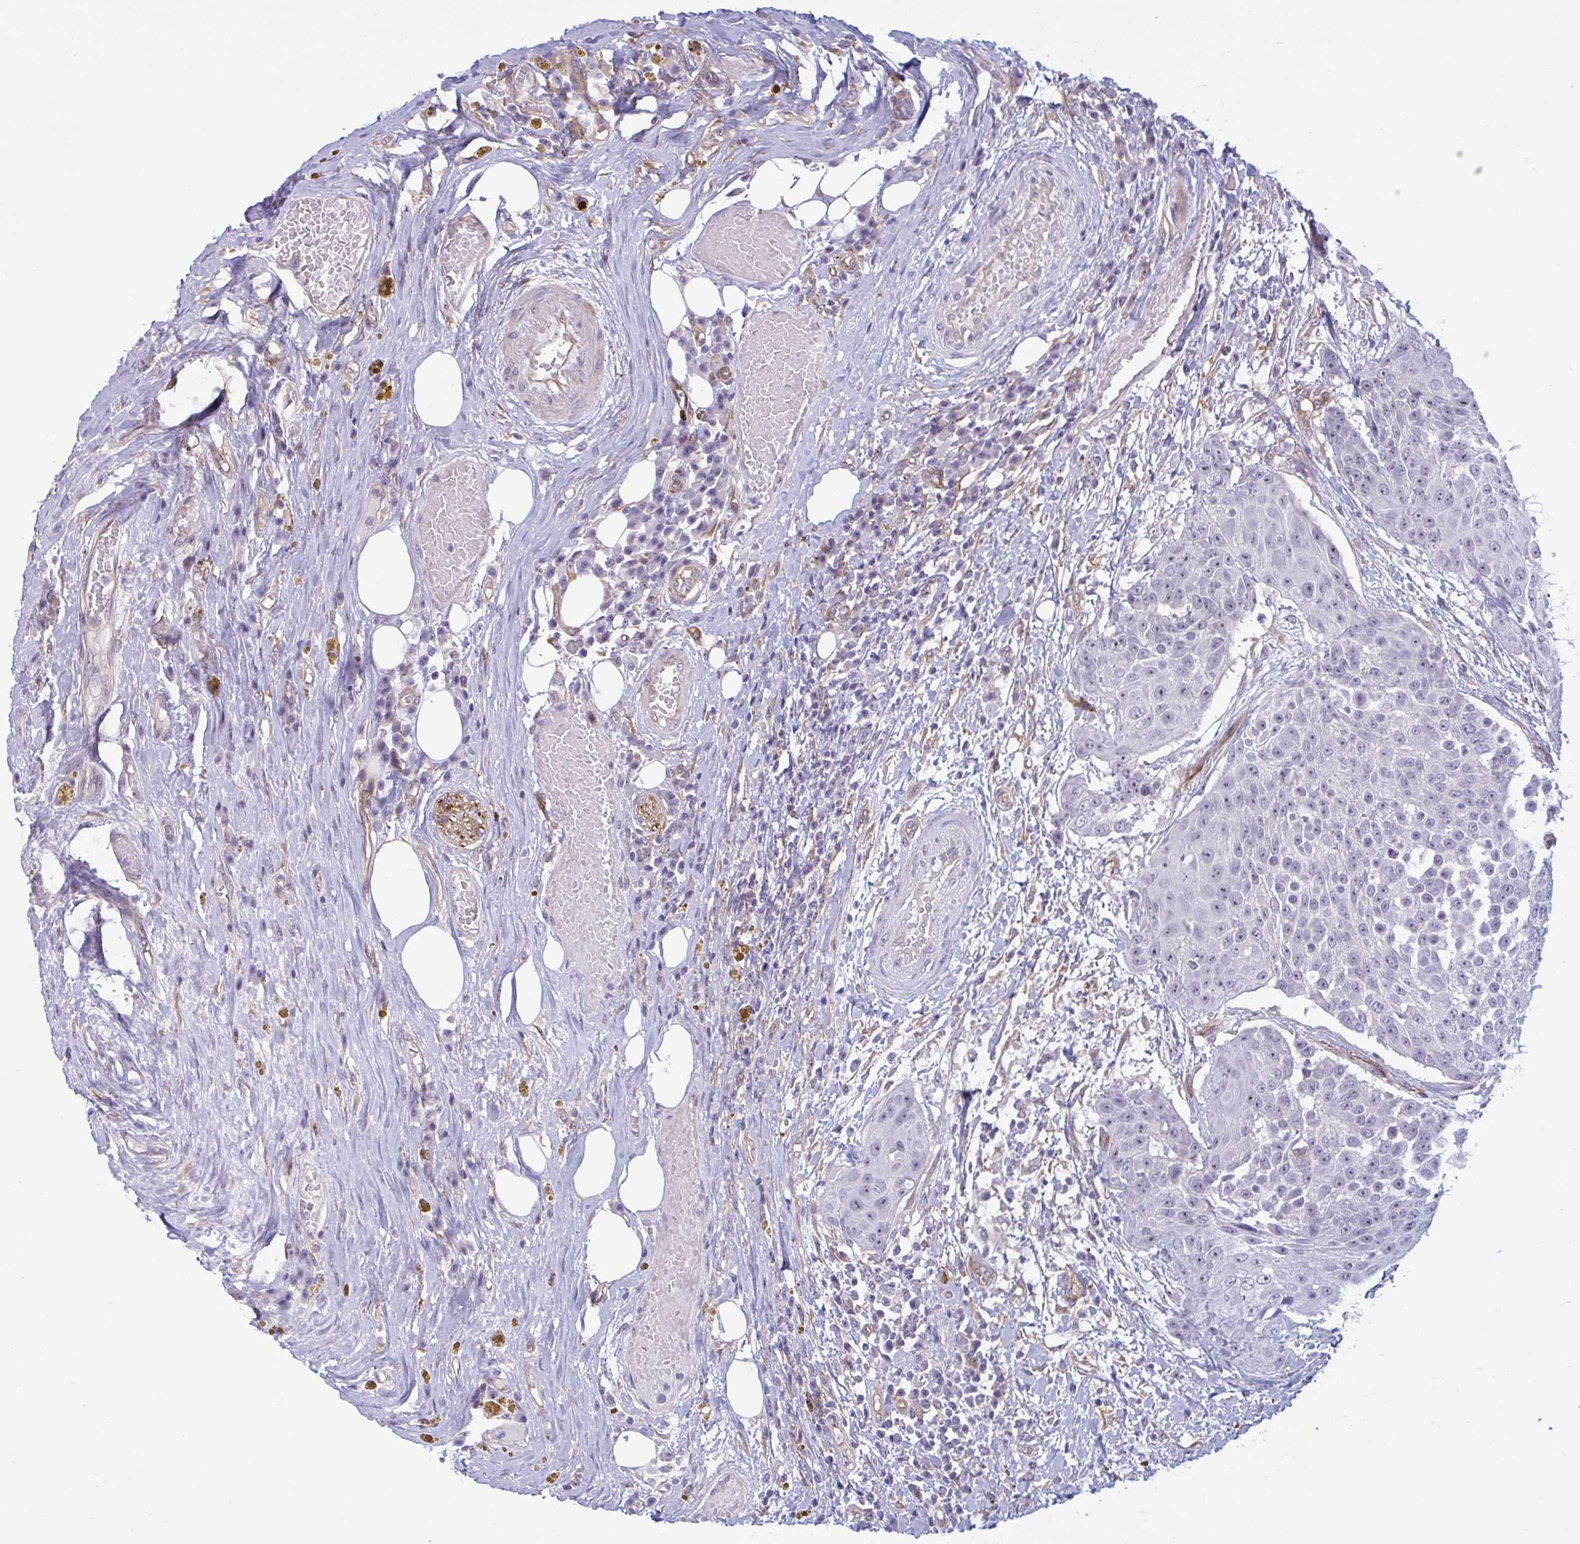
{"staining": {"intensity": "negative", "quantity": "none", "location": "none"}, "tissue": "urothelial cancer", "cell_type": "Tumor cells", "image_type": "cancer", "snomed": [{"axis": "morphology", "description": "Urothelial carcinoma, High grade"}, {"axis": "topography", "description": "Urinary bladder"}], "caption": "Image shows no protein positivity in tumor cells of urothelial cancer tissue.", "gene": "PRRT4", "patient": {"sex": "female", "age": 63}}